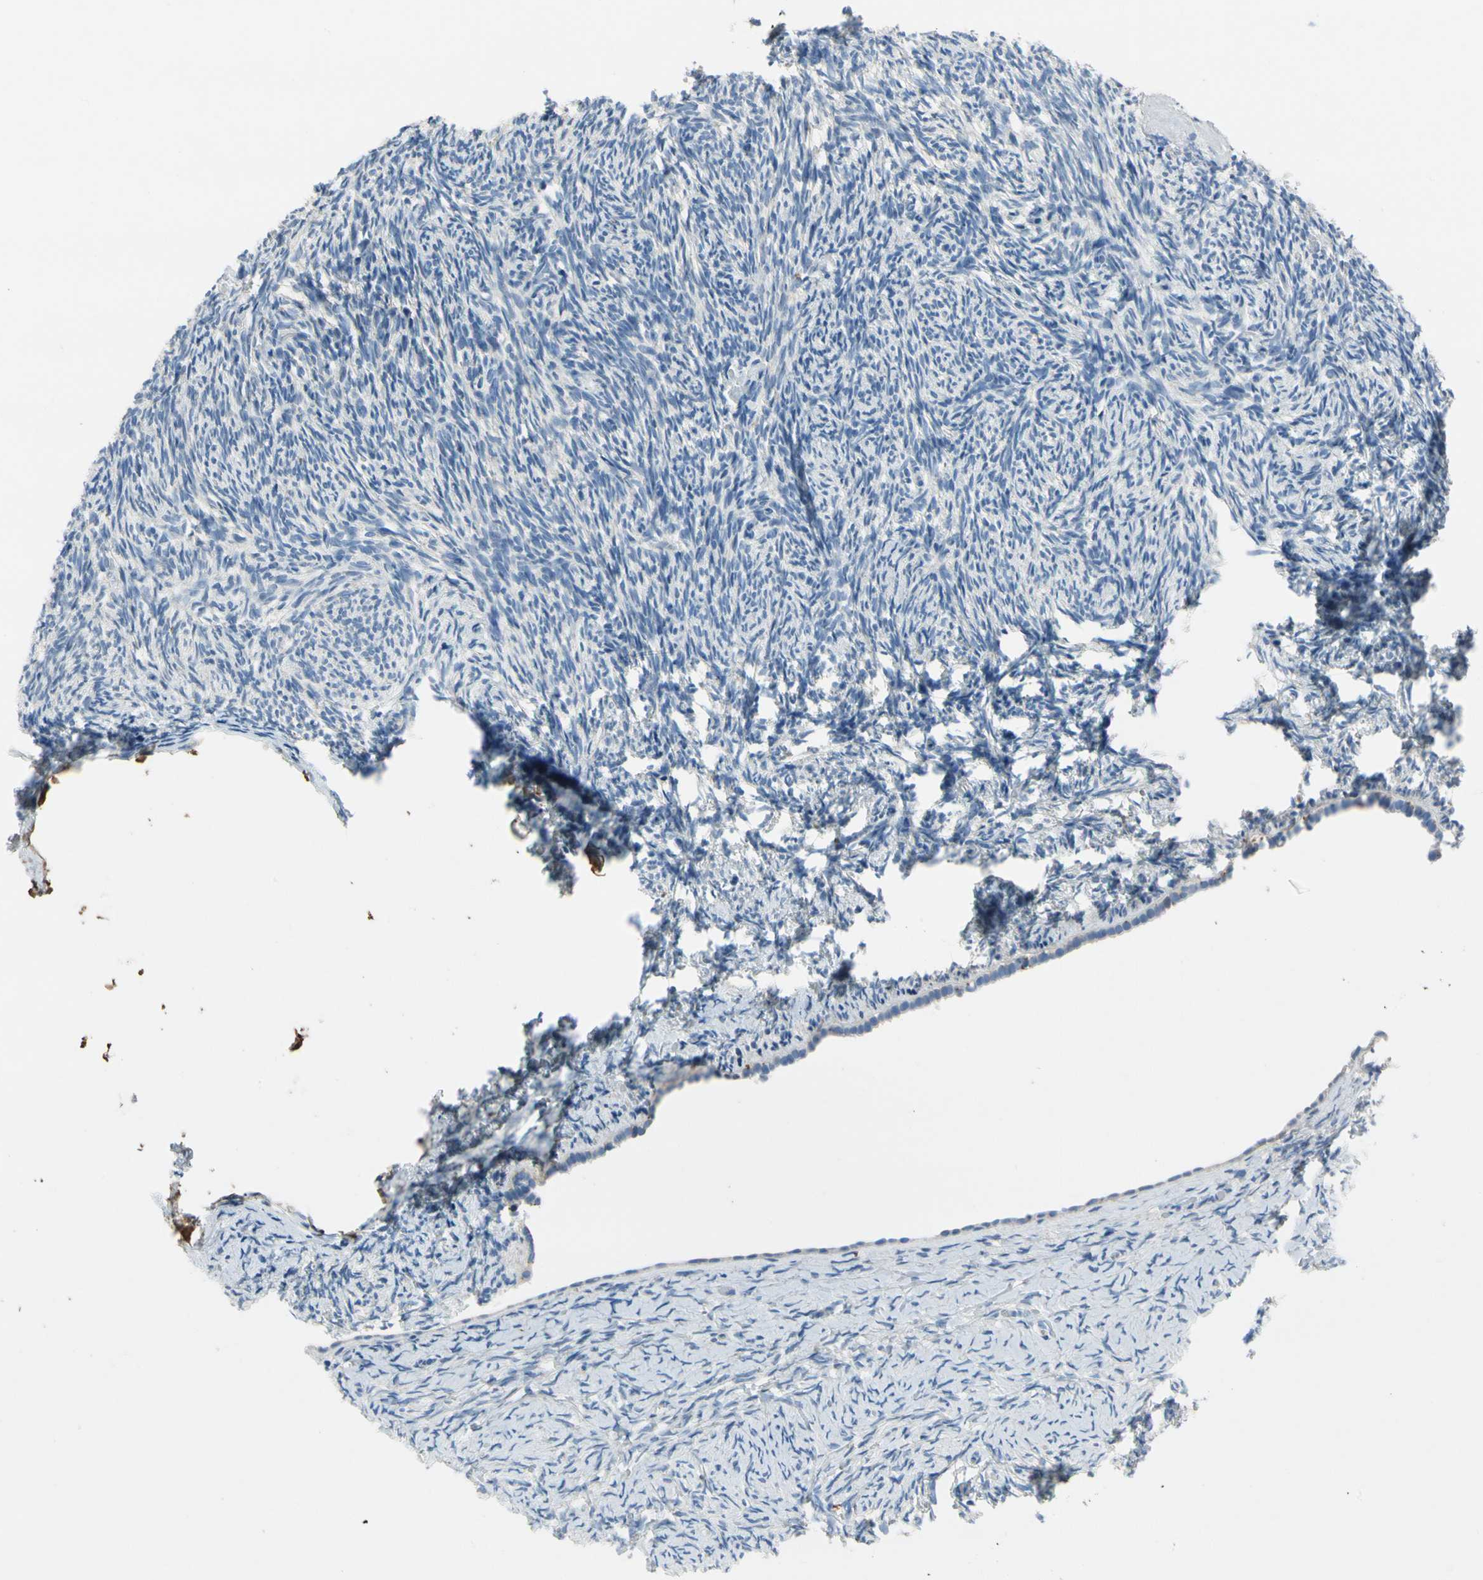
{"staining": {"intensity": "negative", "quantity": "none", "location": "none"}, "tissue": "ovary", "cell_type": "Ovarian stroma cells", "image_type": "normal", "snomed": [{"axis": "morphology", "description": "Normal tissue, NOS"}, {"axis": "topography", "description": "Ovary"}], "caption": "IHC micrograph of benign ovary stained for a protein (brown), which shows no staining in ovarian stroma cells.", "gene": "CPA3", "patient": {"sex": "female", "age": 60}}